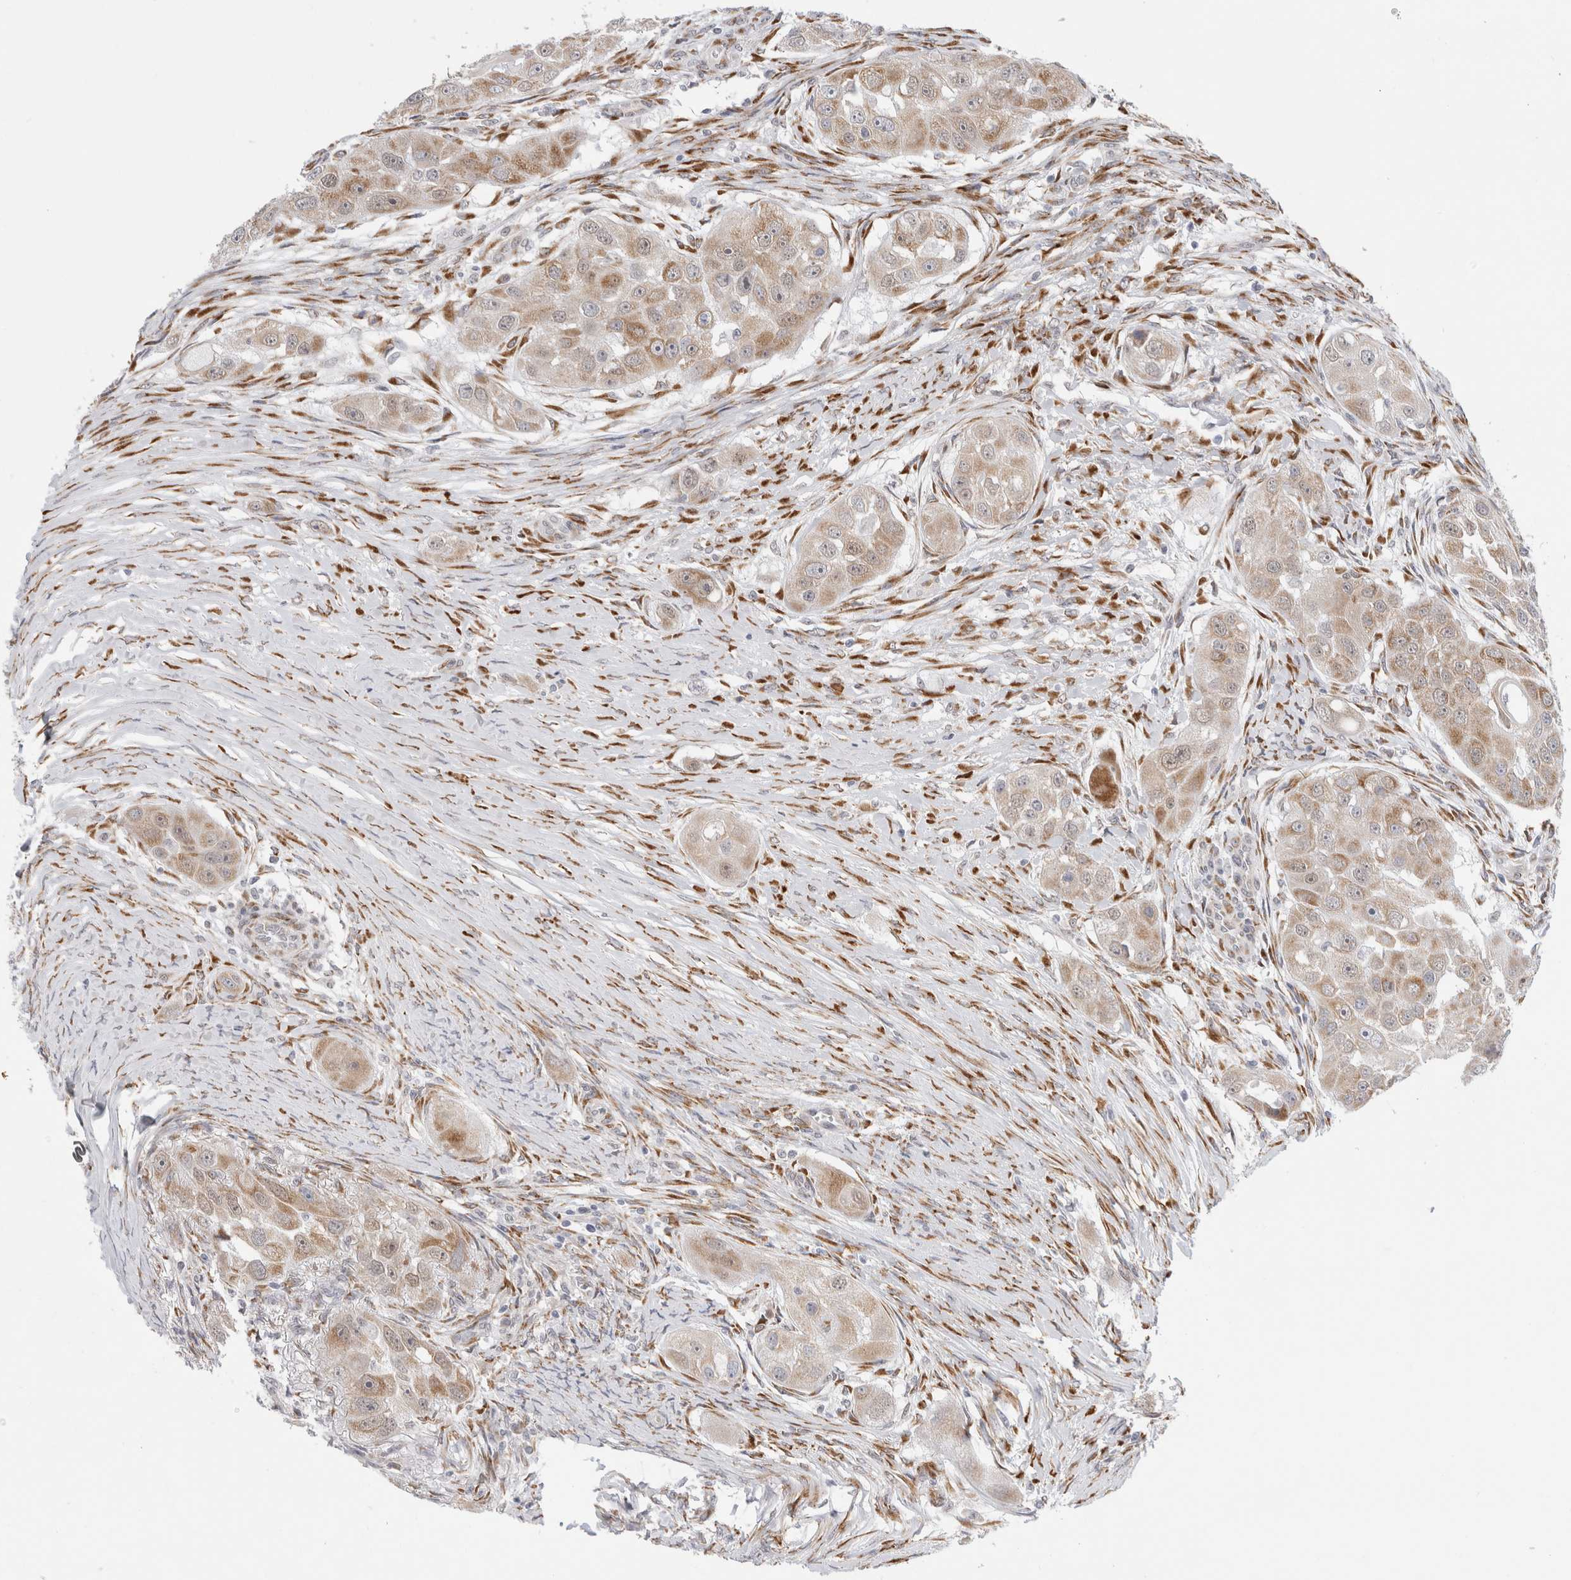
{"staining": {"intensity": "moderate", "quantity": "25%-75%", "location": "cytoplasmic/membranous"}, "tissue": "head and neck cancer", "cell_type": "Tumor cells", "image_type": "cancer", "snomed": [{"axis": "morphology", "description": "Normal tissue, NOS"}, {"axis": "morphology", "description": "Squamous cell carcinoma, NOS"}, {"axis": "topography", "description": "Skeletal muscle"}, {"axis": "topography", "description": "Head-Neck"}], "caption": "Immunohistochemical staining of head and neck squamous cell carcinoma demonstrates moderate cytoplasmic/membranous protein positivity in about 25%-75% of tumor cells. The staining was performed using DAB, with brown indicating positive protein expression. Nuclei are stained blue with hematoxylin.", "gene": "TRMT1L", "patient": {"sex": "male", "age": 51}}